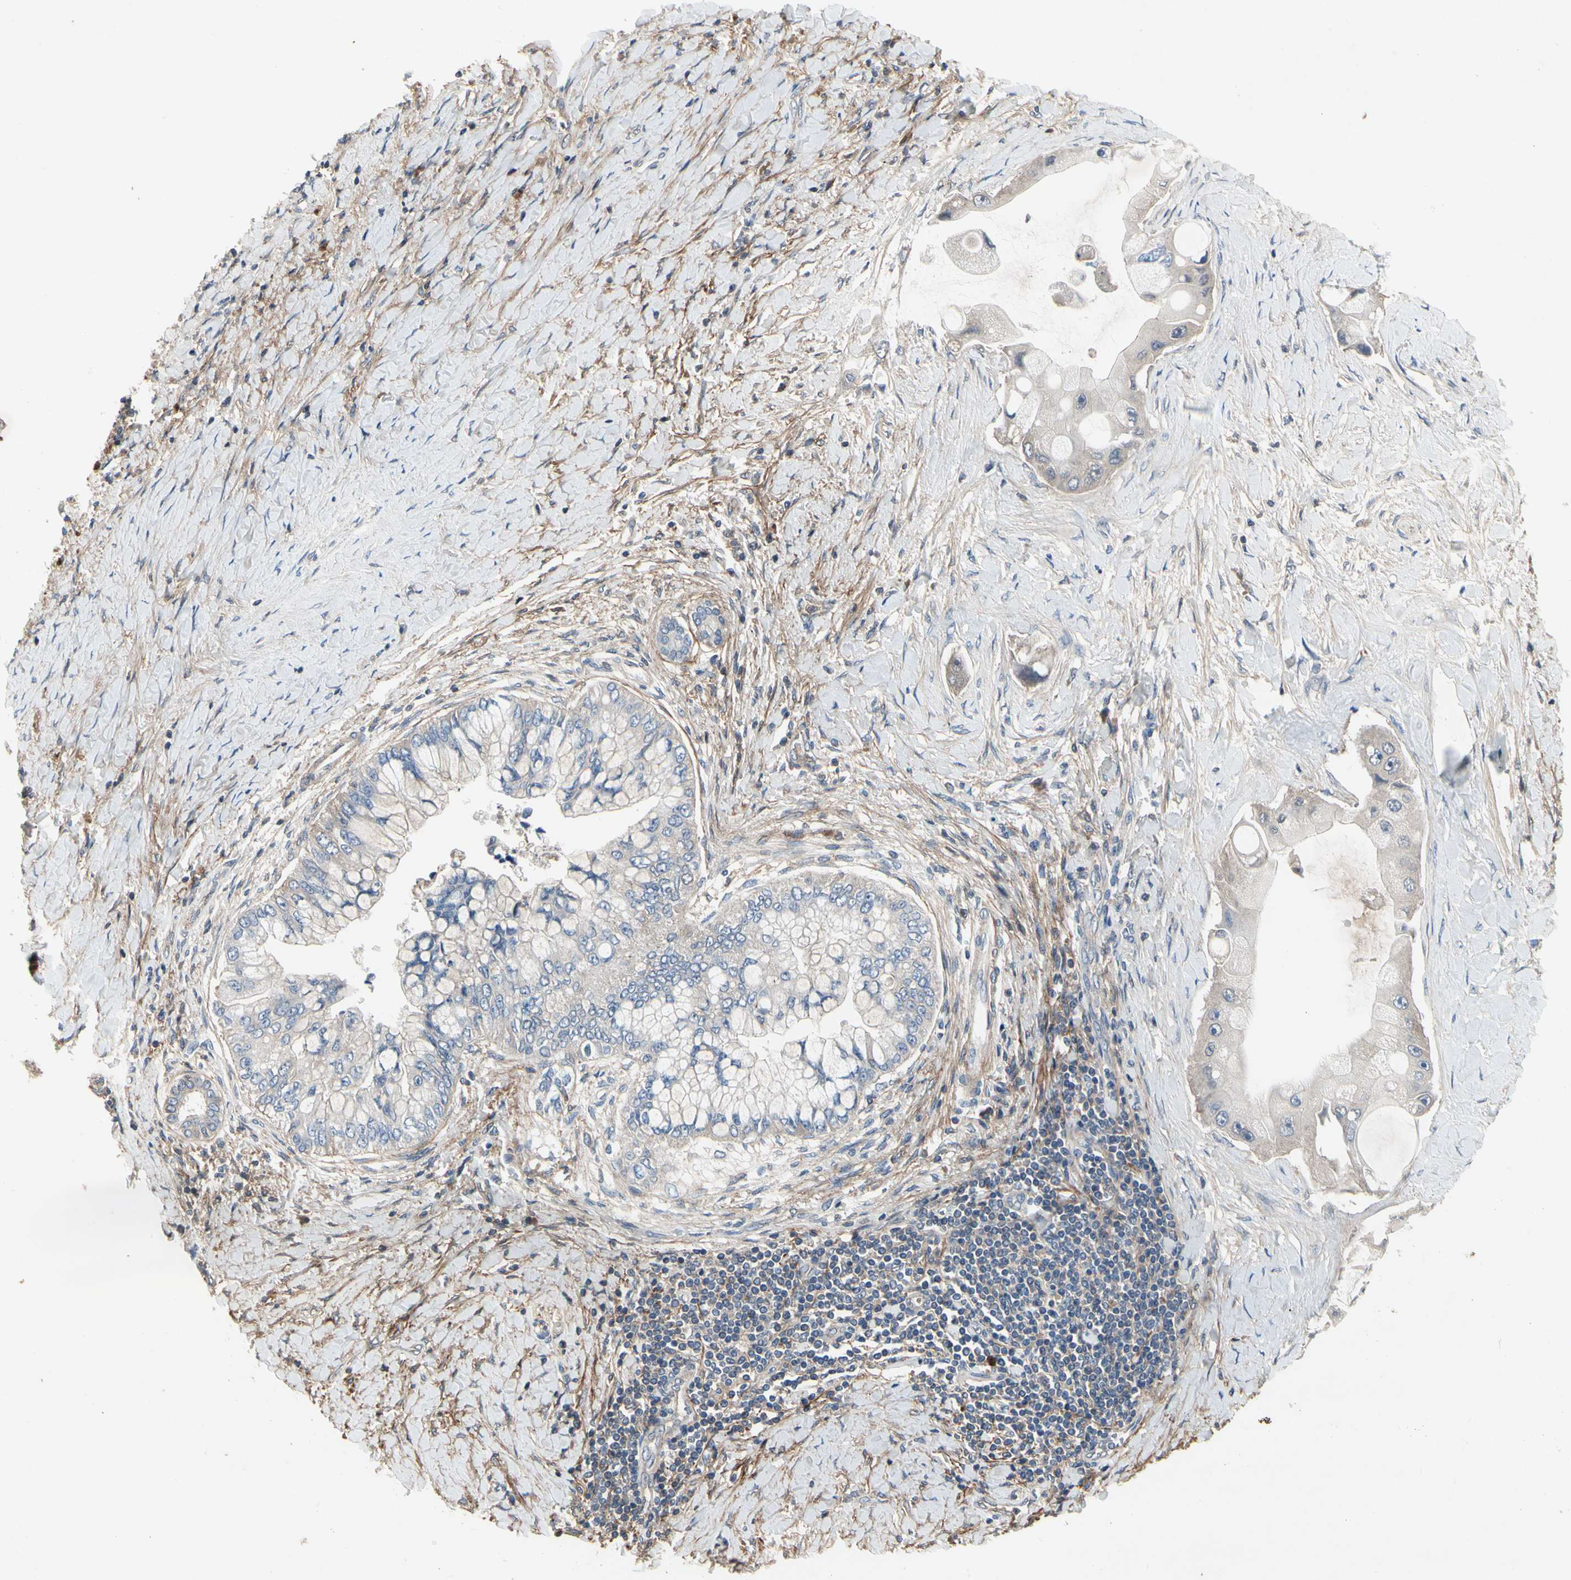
{"staining": {"intensity": "negative", "quantity": "none", "location": "none"}, "tissue": "liver cancer", "cell_type": "Tumor cells", "image_type": "cancer", "snomed": [{"axis": "morphology", "description": "Normal tissue, NOS"}, {"axis": "morphology", "description": "Cholangiocarcinoma"}, {"axis": "topography", "description": "Liver"}, {"axis": "topography", "description": "Peripheral nerve tissue"}], "caption": "High power microscopy image of an IHC micrograph of liver cancer, revealing no significant expression in tumor cells.", "gene": "CRTAC1", "patient": {"sex": "male", "age": 50}}